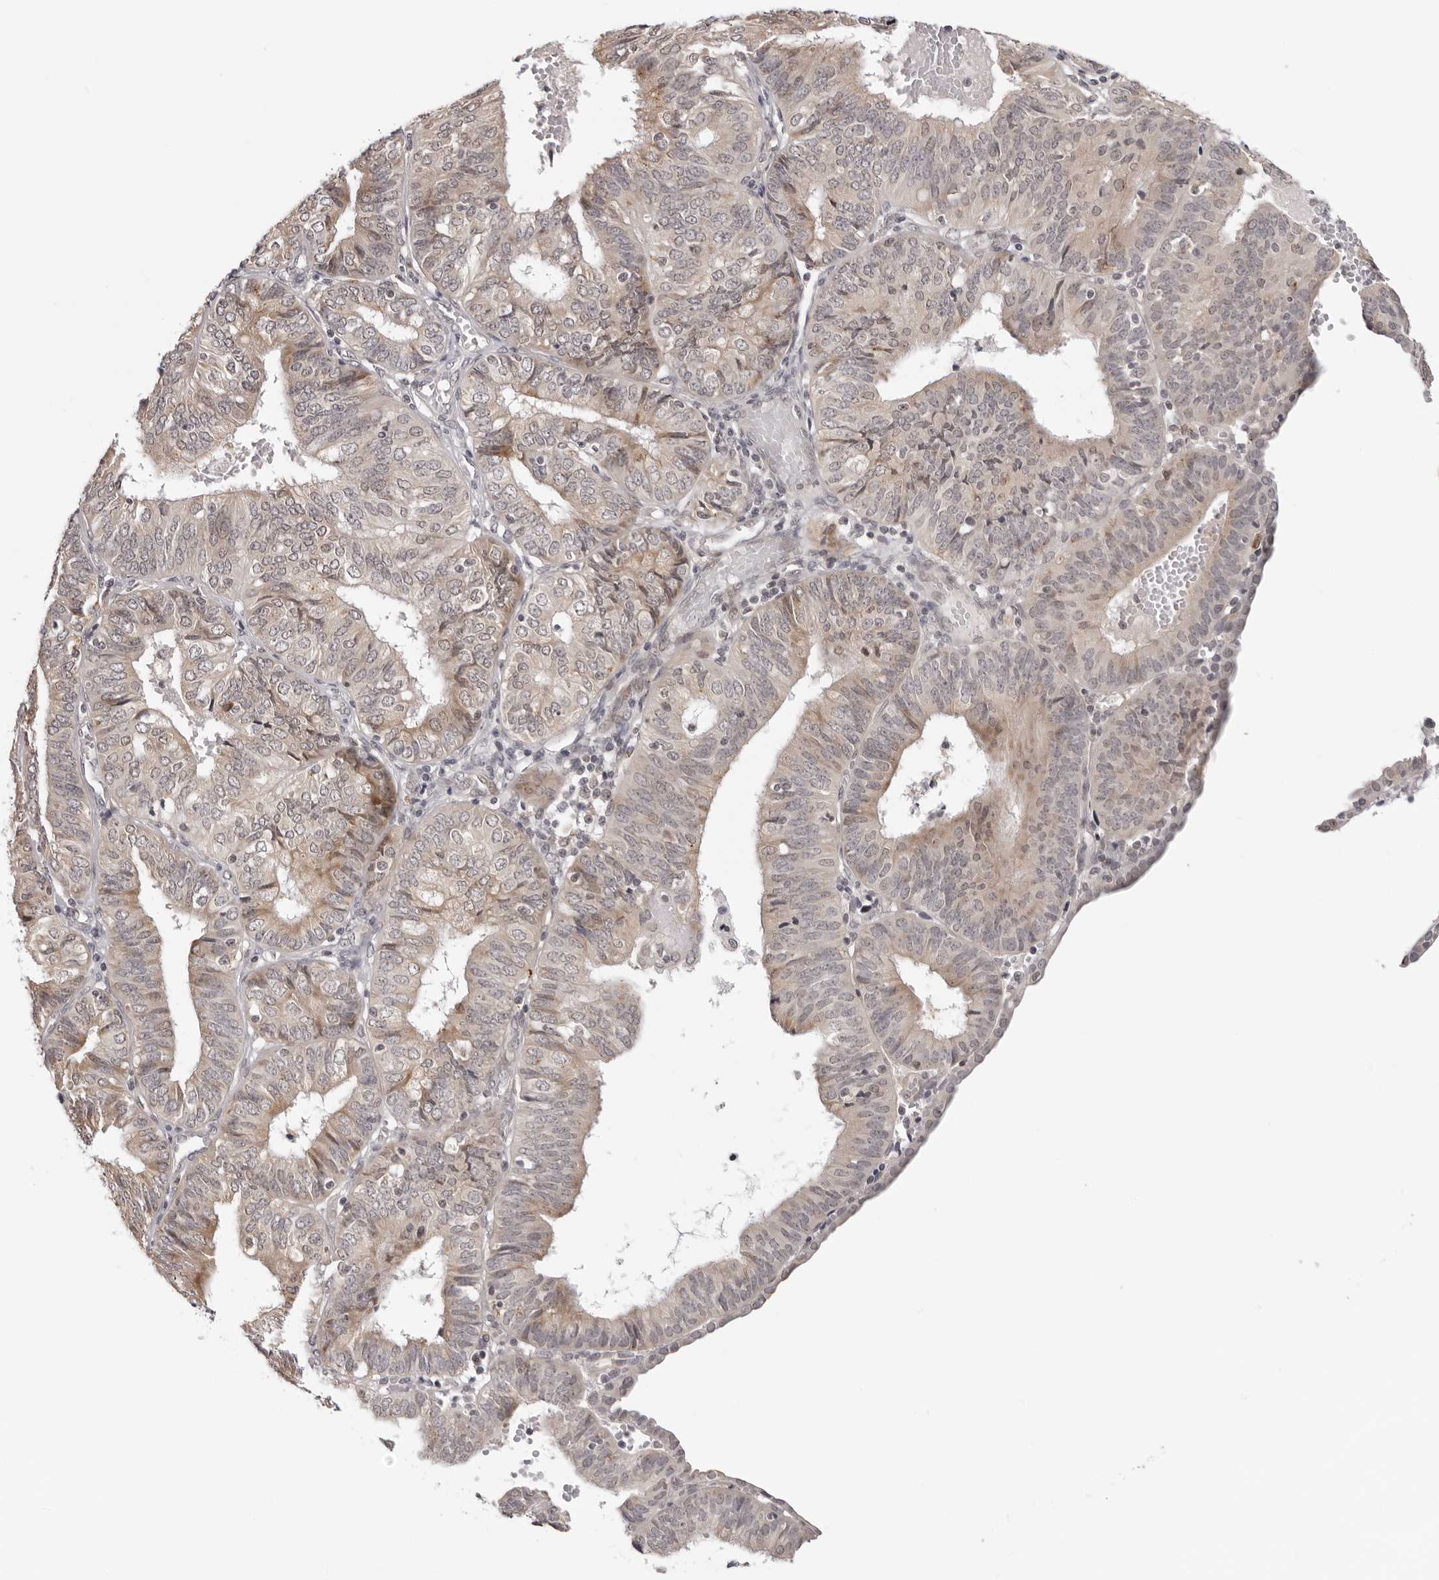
{"staining": {"intensity": "weak", "quantity": "<25%", "location": "cytoplasmic/membranous"}, "tissue": "endometrial cancer", "cell_type": "Tumor cells", "image_type": "cancer", "snomed": [{"axis": "morphology", "description": "Adenocarcinoma, NOS"}, {"axis": "topography", "description": "Endometrium"}], "caption": "This is an immunohistochemistry micrograph of human endometrial adenocarcinoma. There is no positivity in tumor cells.", "gene": "PRUNE1", "patient": {"sex": "female", "age": 58}}